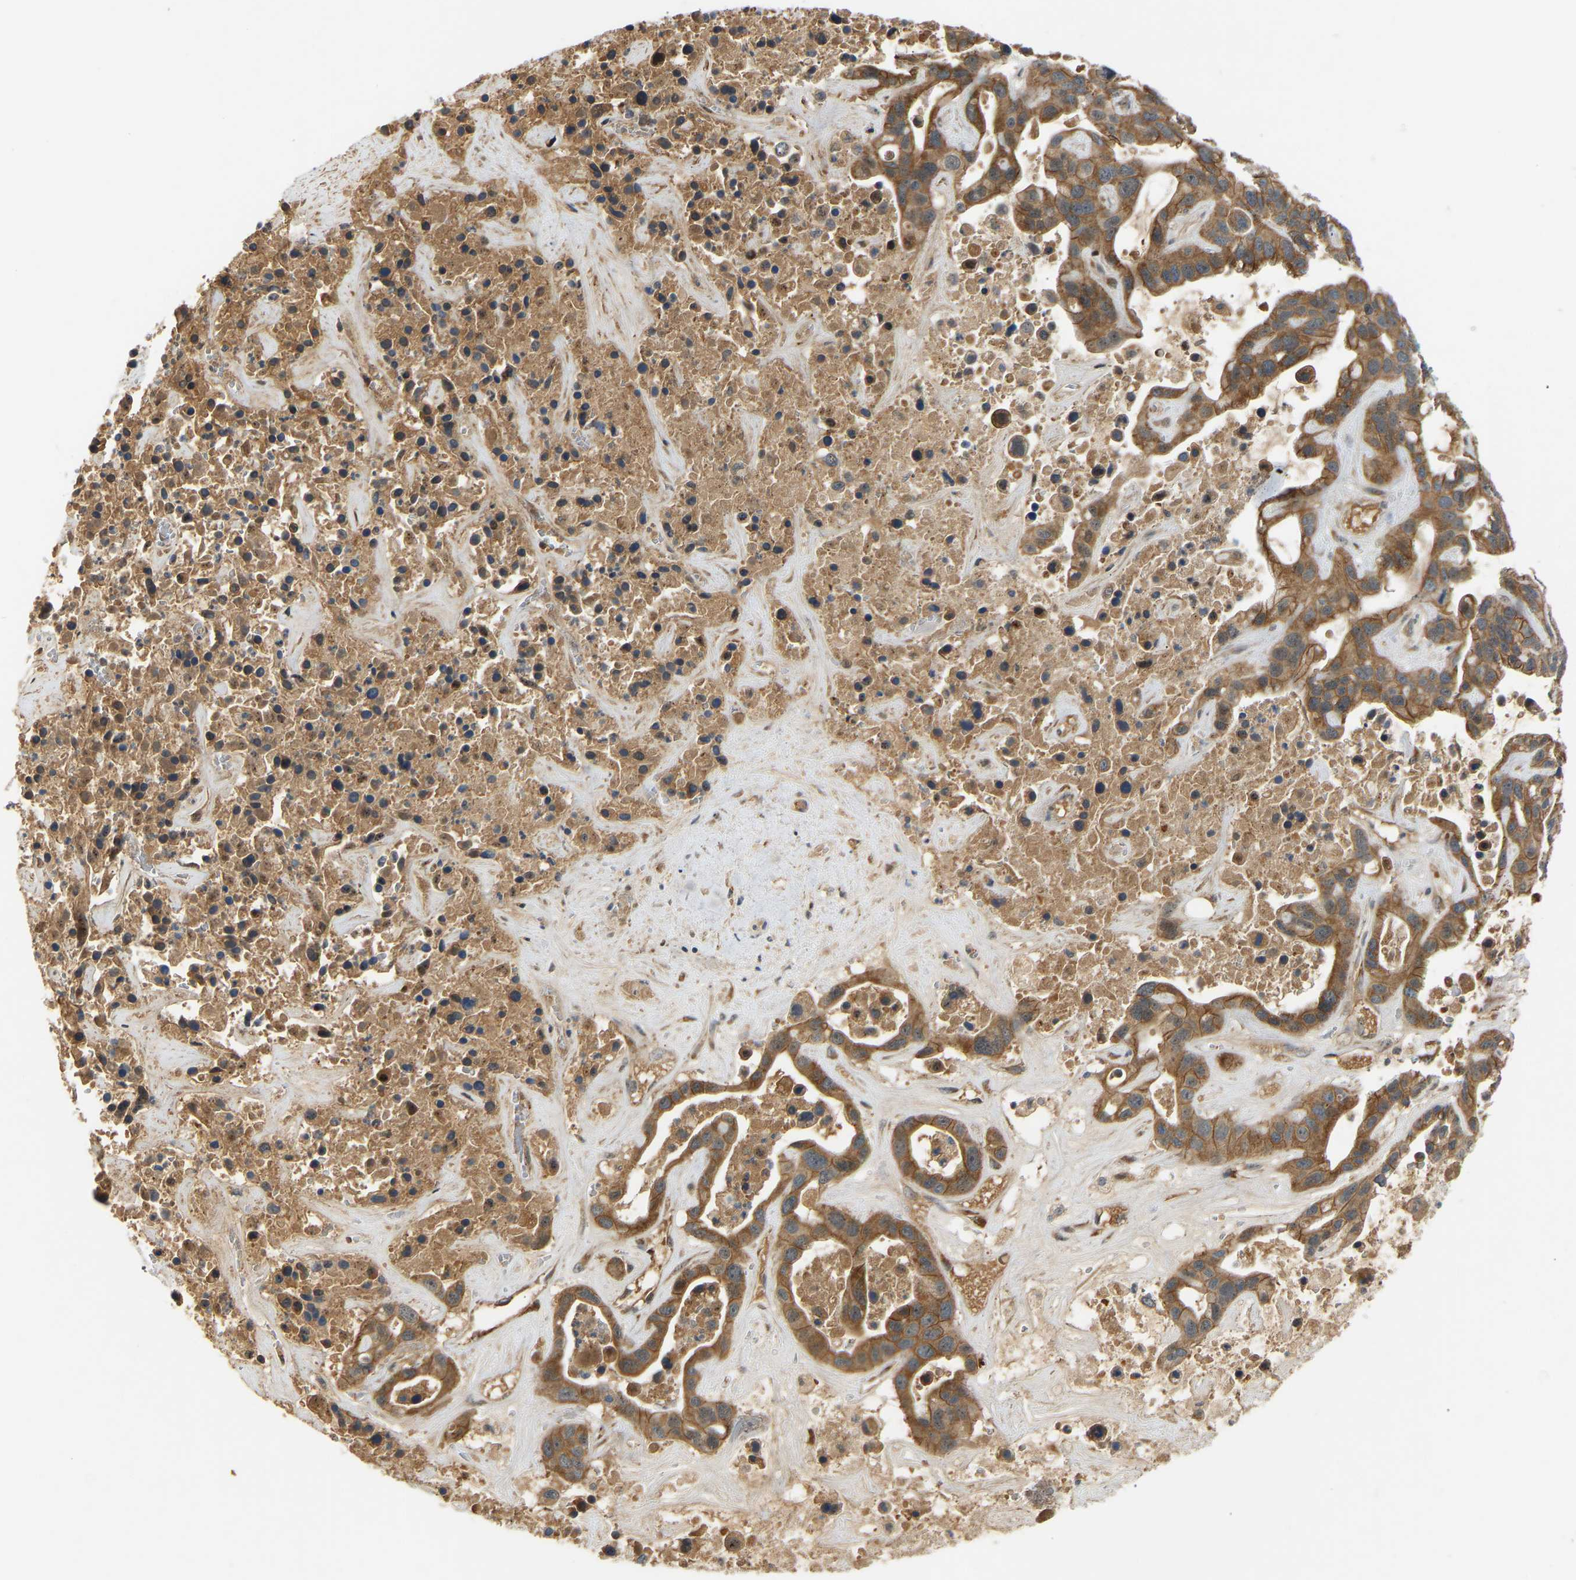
{"staining": {"intensity": "moderate", "quantity": ">75%", "location": "cytoplasmic/membranous"}, "tissue": "liver cancer", "cell_type": "Tumor cells", "image_type": "cancer", "snomed": [{"axis": "morphology", "description": "Cholangiocarcinoma"}, {"axis": "topography", "description": "Liver"}], "caption": "Immunohistochemistry (IHC) of human liver cancer (cholangiocarcinoma) reveals medium levels of moderate cytoplasmic/membranous positivity in about >75% of tumor cells.", "gene": "PTCD1", "patient": {"sex": "female", "age": 65}}